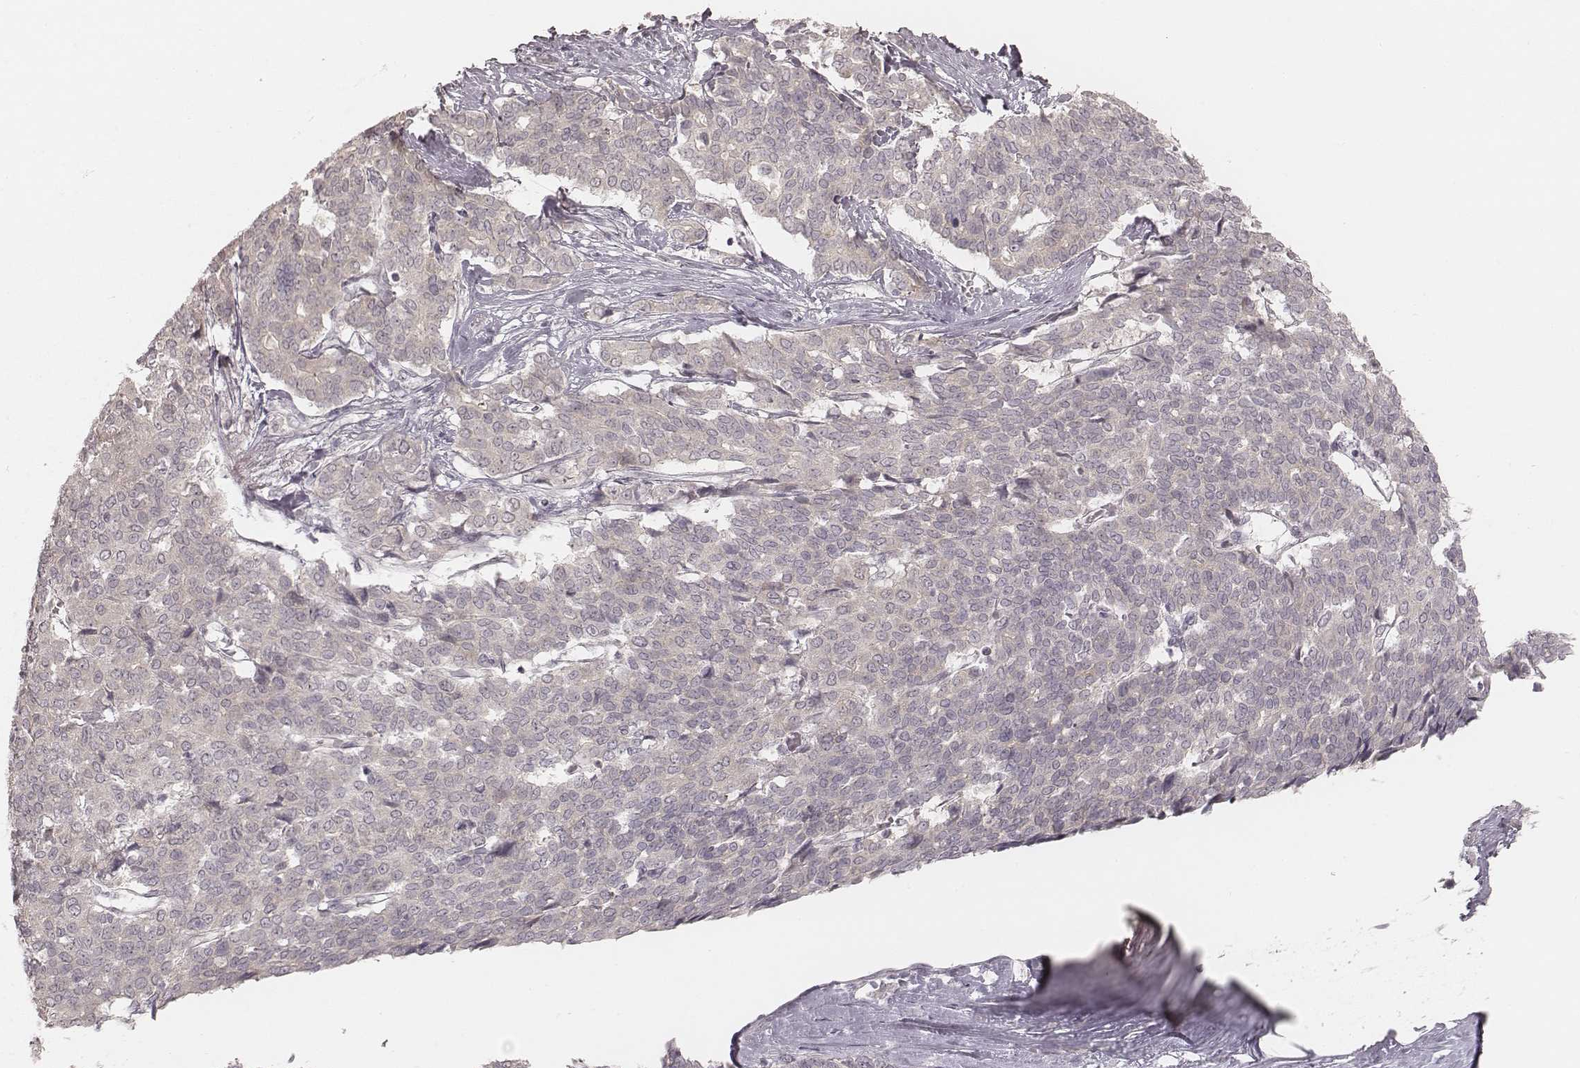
{"staining": {"intensity": "negative", "quantity": "none", "location": "none"}, "tissue": "liver cancer", "cell_type": "Tumor cells", "image_type": "cancer", "snomed": [{"axis": "morphology", "description": "Cholangiocarcinoma"}, {"axis": "topography", "description": "Liver"}], "caption": "Immunohistochemistry (IHC) of human cholangiocarcinoma (liver) displays no expression in tumor cells.", "gene": "ACACB", "patient": {"sex": "female", "age": 47}}